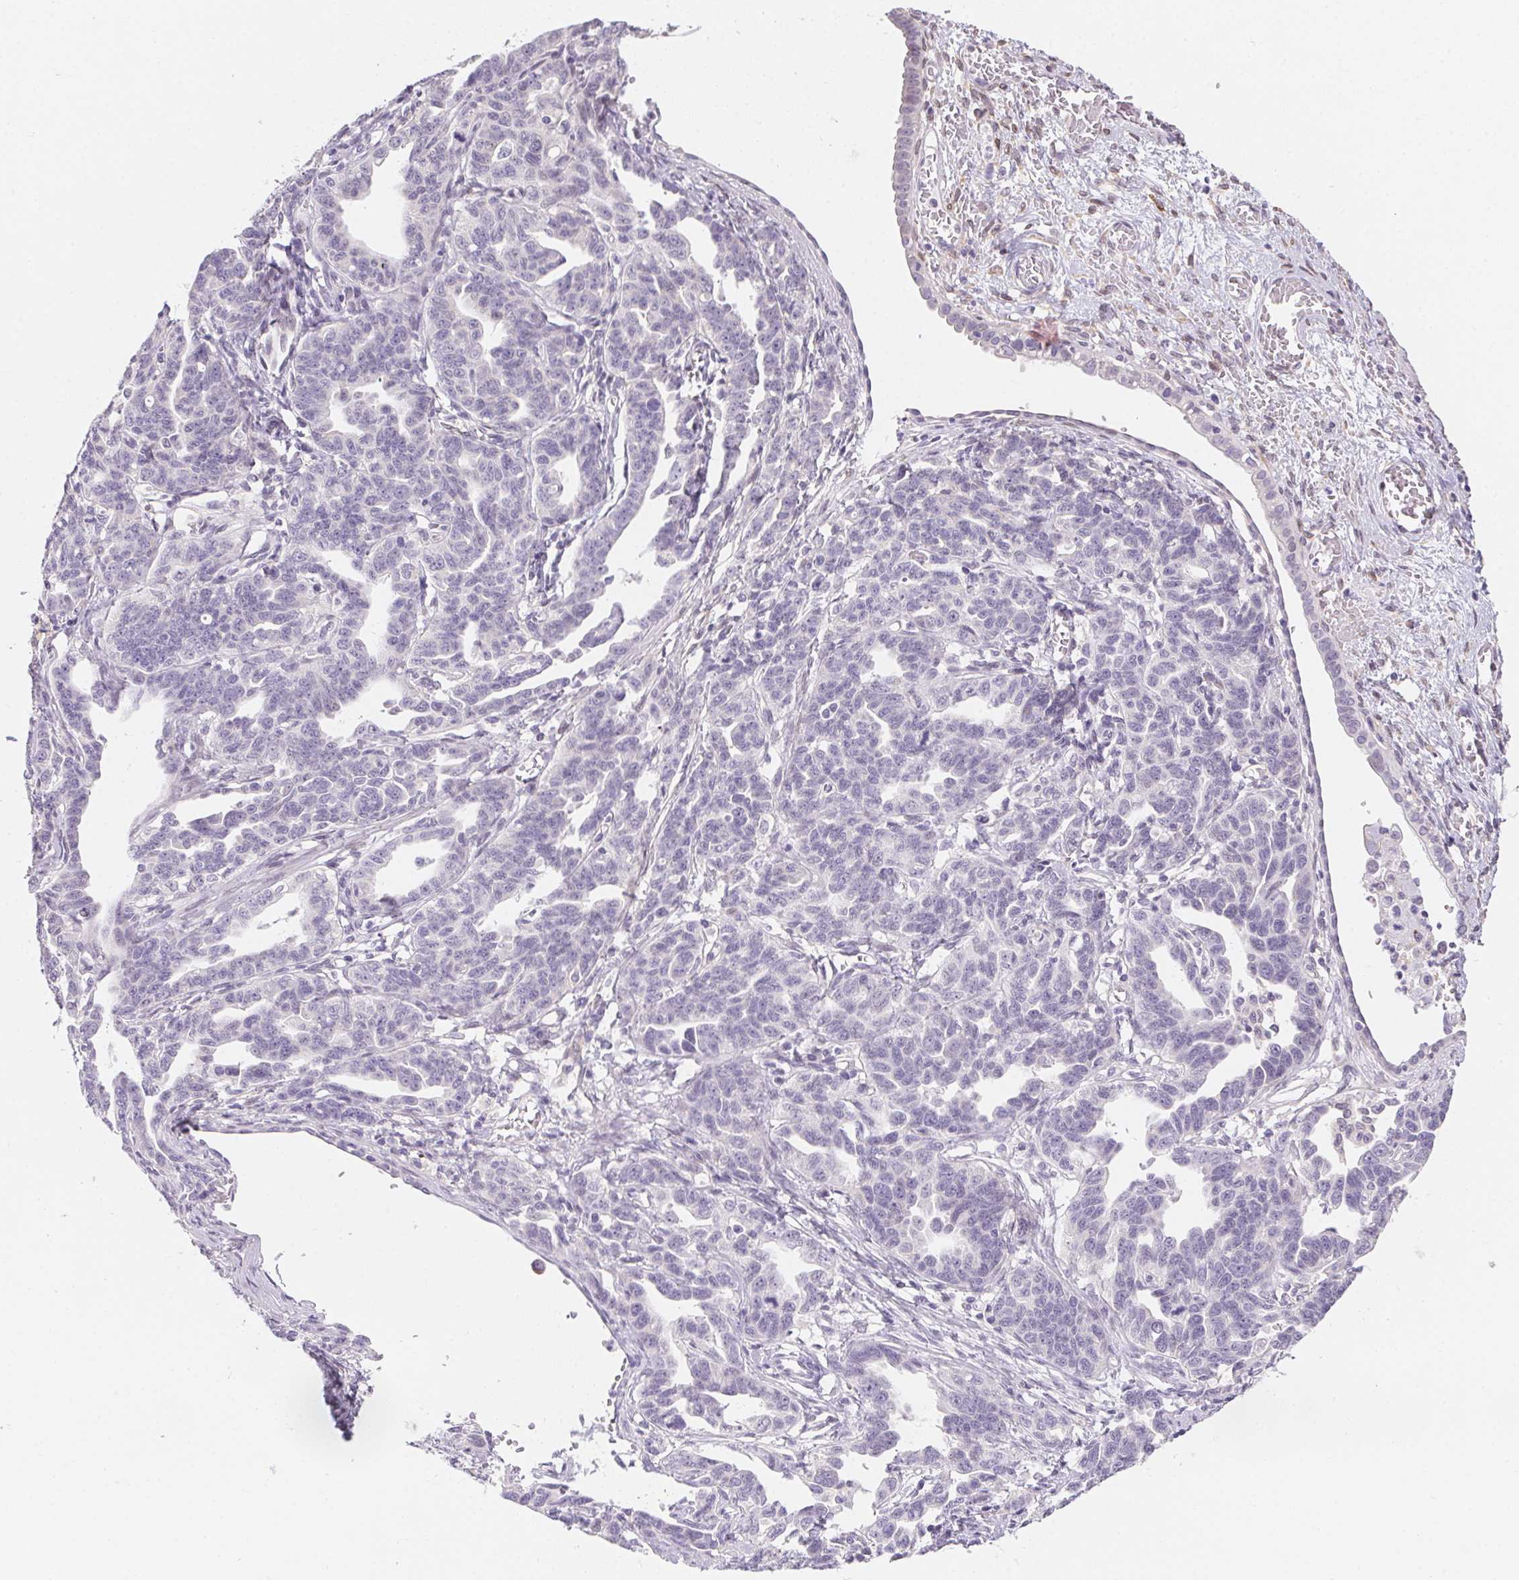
{"staining": {"intensity": "negative", "quantity": "none", "location": "none"}, "tissue": "ovarian cancer", "cell_type": "Tumor cells", "image_type": "cancer", "snomed": [{"axis": "morphology", "description": "Cystadenocarcinoma, serous, NOS"}, {"axis": "topography", "description": "Ovary"}], "caption": "This is a histopathology image of immunohistochemistry staining of ovarian serous cystadenocarcinoma, which shows no staining in tumor cells. (Brightfield microscopy of DAB immunohistochemistry at high magnification).", "gene": "MORC1", "patient": {"sex": "female", "age": 69}}